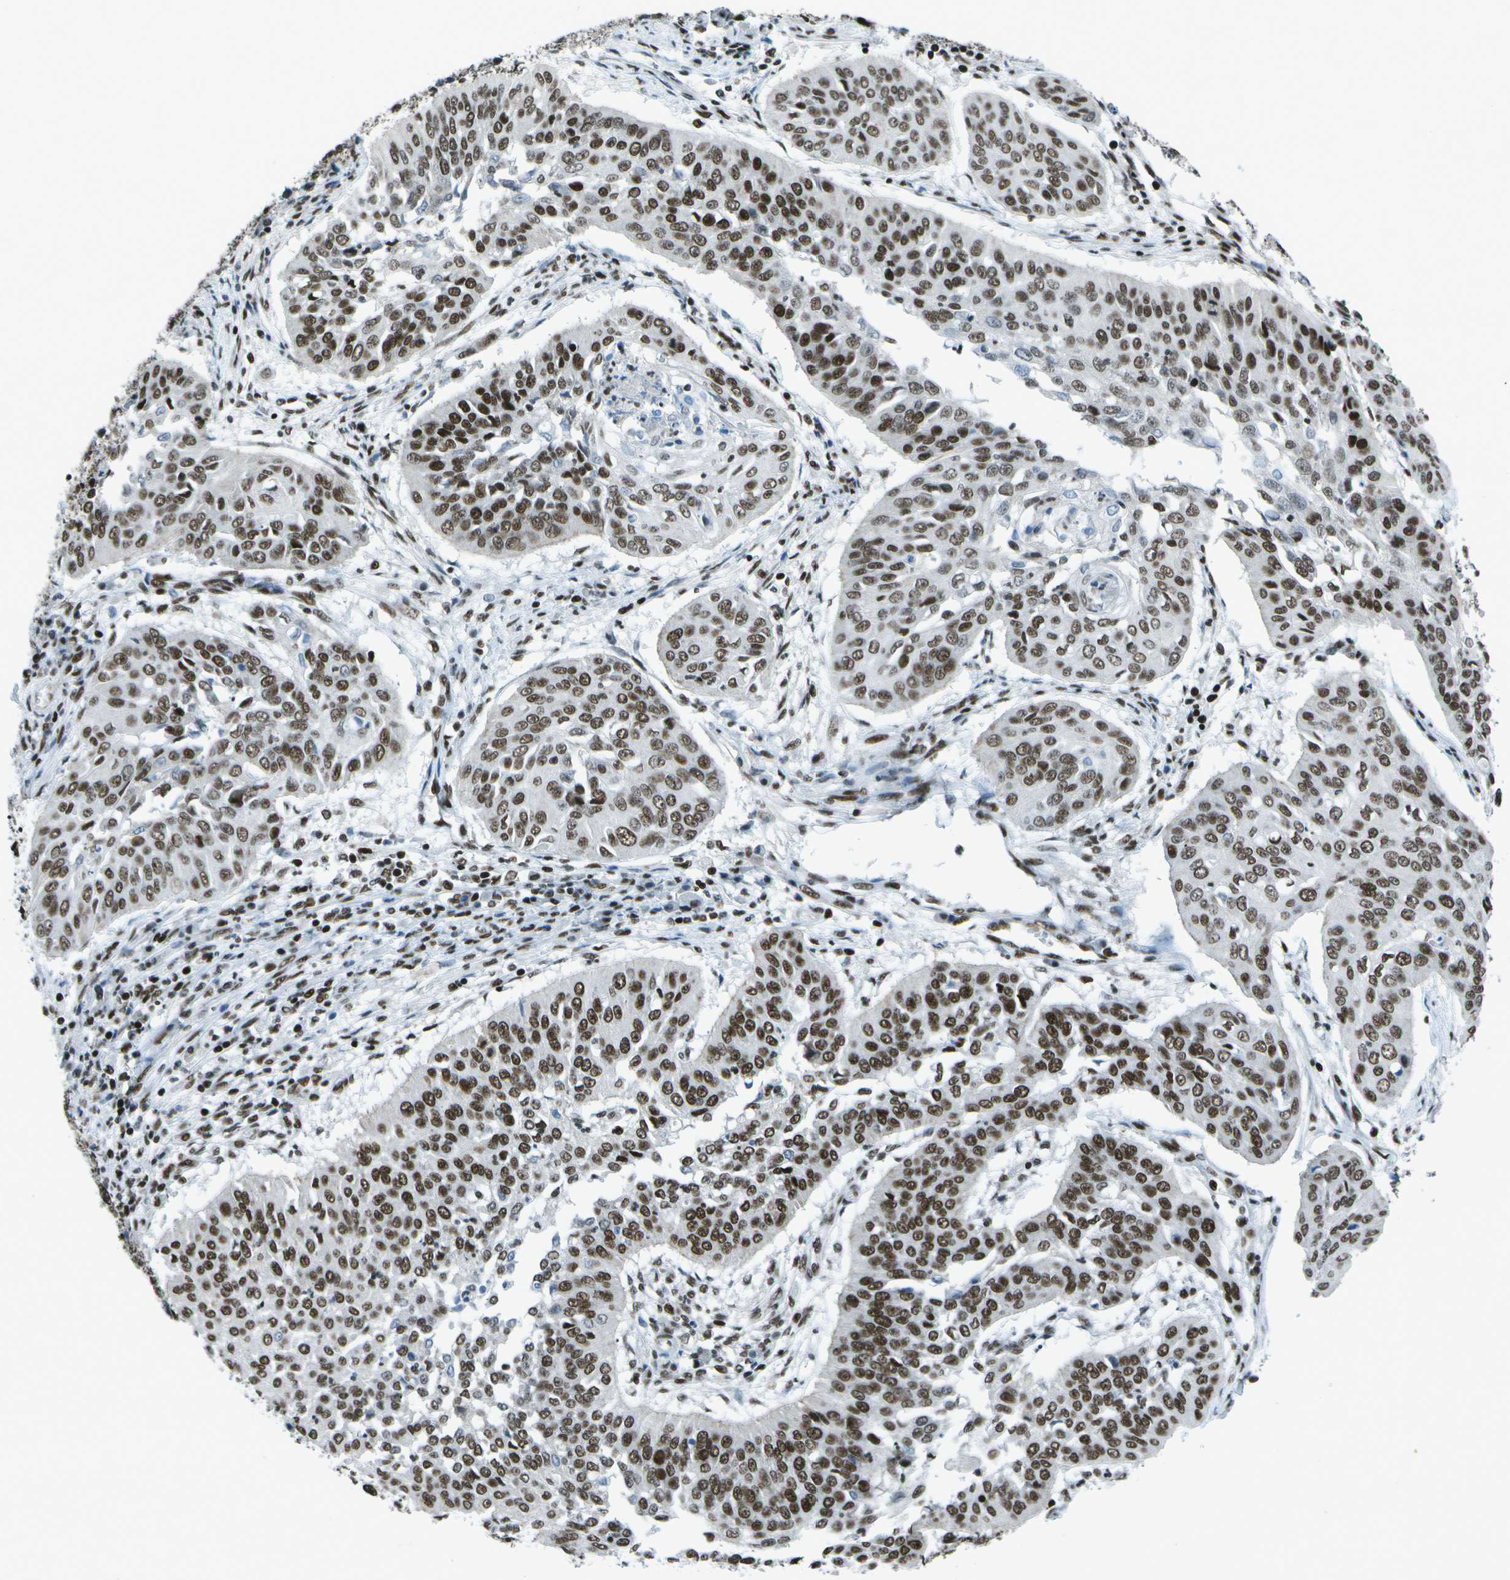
{"staining": {"intensity": "strong", "quantity": ">75%", "location": "nuclear"}, "tissue": "cervical cancer", "cell_type": "Tumor cells", "image_type": "cancer", "snomed": [{"axis": "morphology", "description": "Normal tissue, NOS"}, {"axis": "morphology", "description": "Squamous cell carcinoma, NOS"}, {"axis": "topography", "description": "Cervix"}], "caption": "Protein positivity by immunohistochemistry (IHC) shows strong nuclear staining in approximately >75% of tumor cells in cervical squamous cell carcinoma.", "gene": "MTA2", "patient": {"sex": "female", "age": 39}}